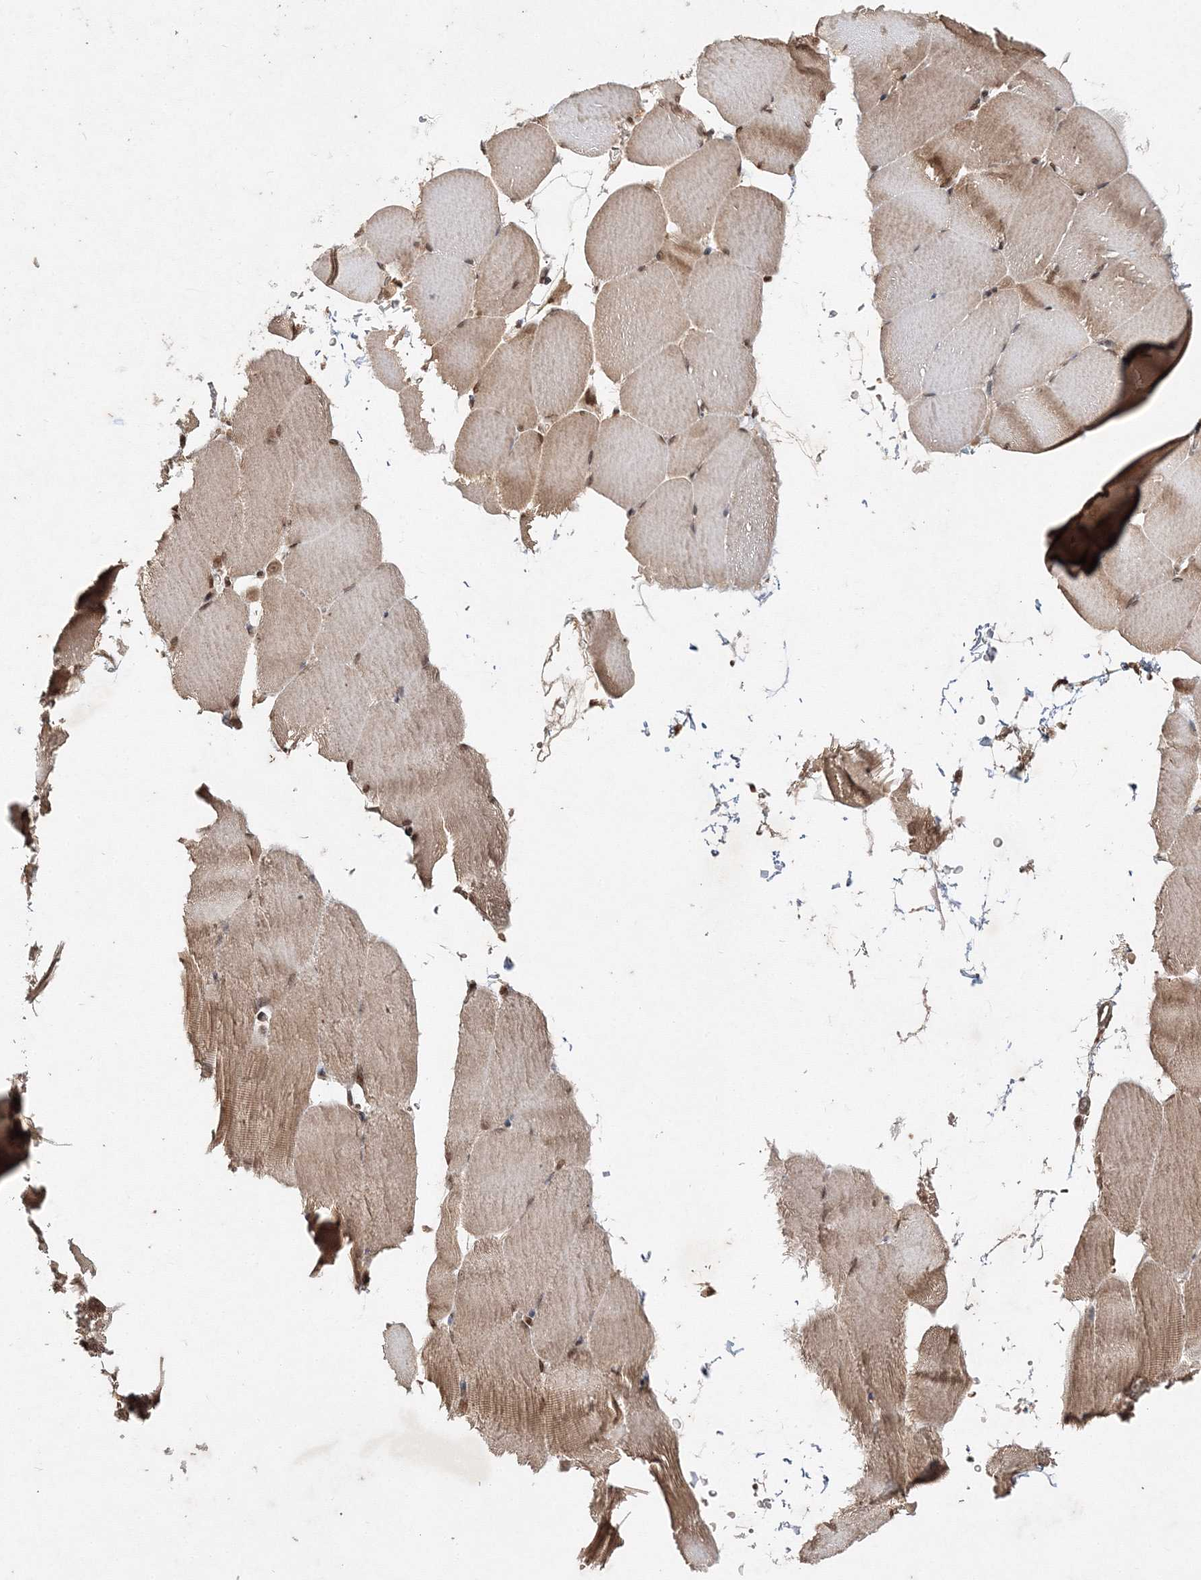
{"staining": {"intensity": "moderate", "quantity": ">75%", "location": "cytoplasmic/membranous,nuclear"}, "tissue": "skeletal muscle", "cell_type": "Myocytes", "image_type": "normal", "snomed": [{"axis": "morphology", "description": "Normal tissue, NOS"}, {"axis": "topography", "description": "Skeletal muscle"}, {"axis": "topography", "description": "Parathyroid gland"}], "caption": "Myocytes exhibit medium levels of moderate cytoplasmic/membranous,nuclear expression in approximately >75% of cells in unremarkable skeletal muscle.", "gene": "CARM1", "patient": {"sex": "female", "age": 37}}